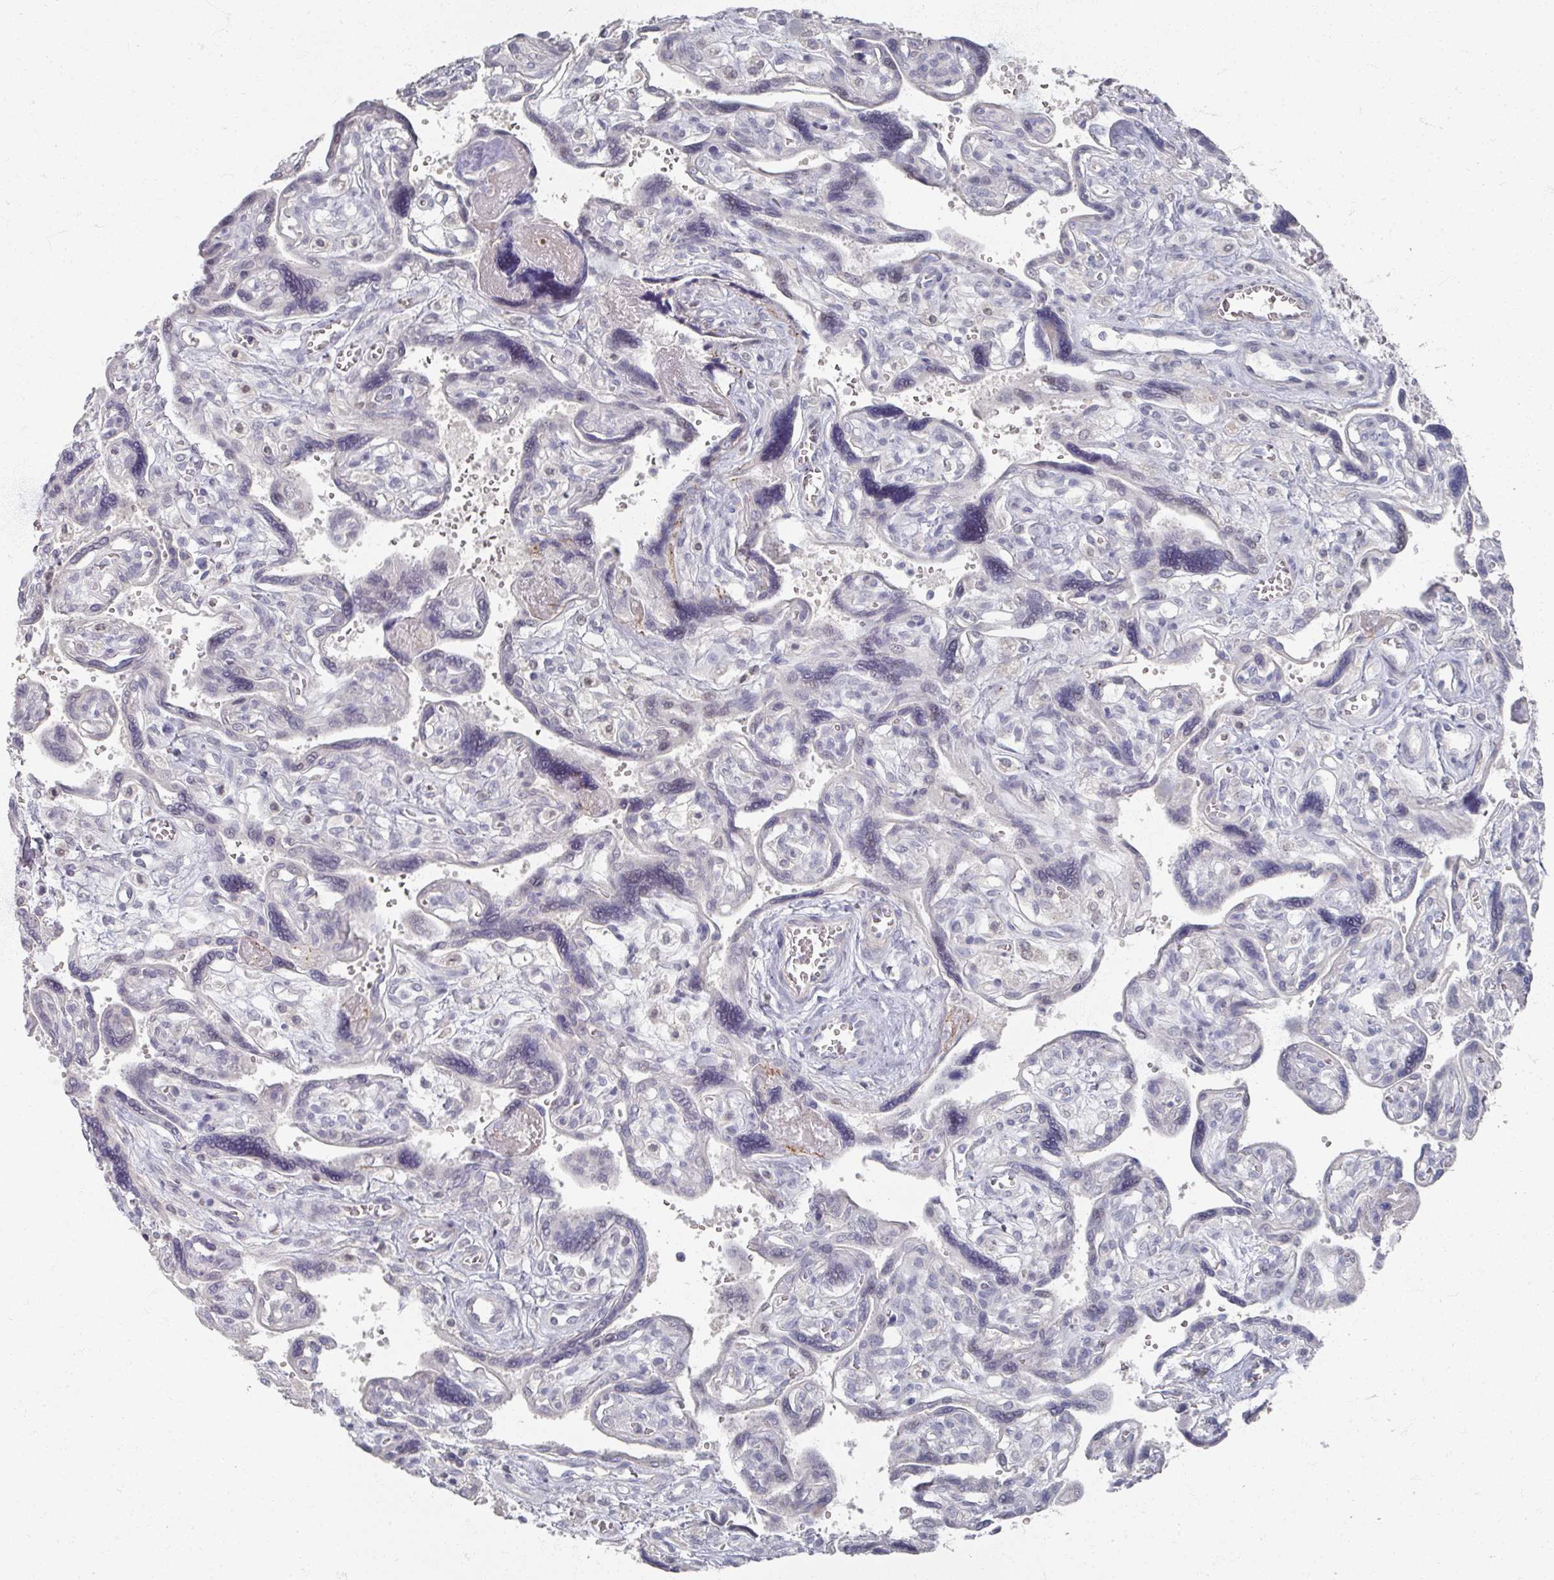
{"staining": {"intensity": "negative", "quantity": "none", "location": "none"}, "tissue": "placenta", "cell_type": "Trophoblastic cells", "image_type": "normal", "snomed": [{"axis": "morphology", "description": "Normal tissue, NOS"}, {"axis": "topography", "description": "Placenta"}], "caption": "A high-resolution histopathology image shows immunohistochemistry staining of normal placenta, which demonstrates no significant positivity in trophoblastic cells. The staining was performed using DAB (3,3'-diaminobenzidine) to visualize the protein expression in brown, while the nuclei were stained in blue with hematoxylin (Magnification: 20x).", "gene": "TTYH3", "patient": {"sex": "female", "age": 39}}